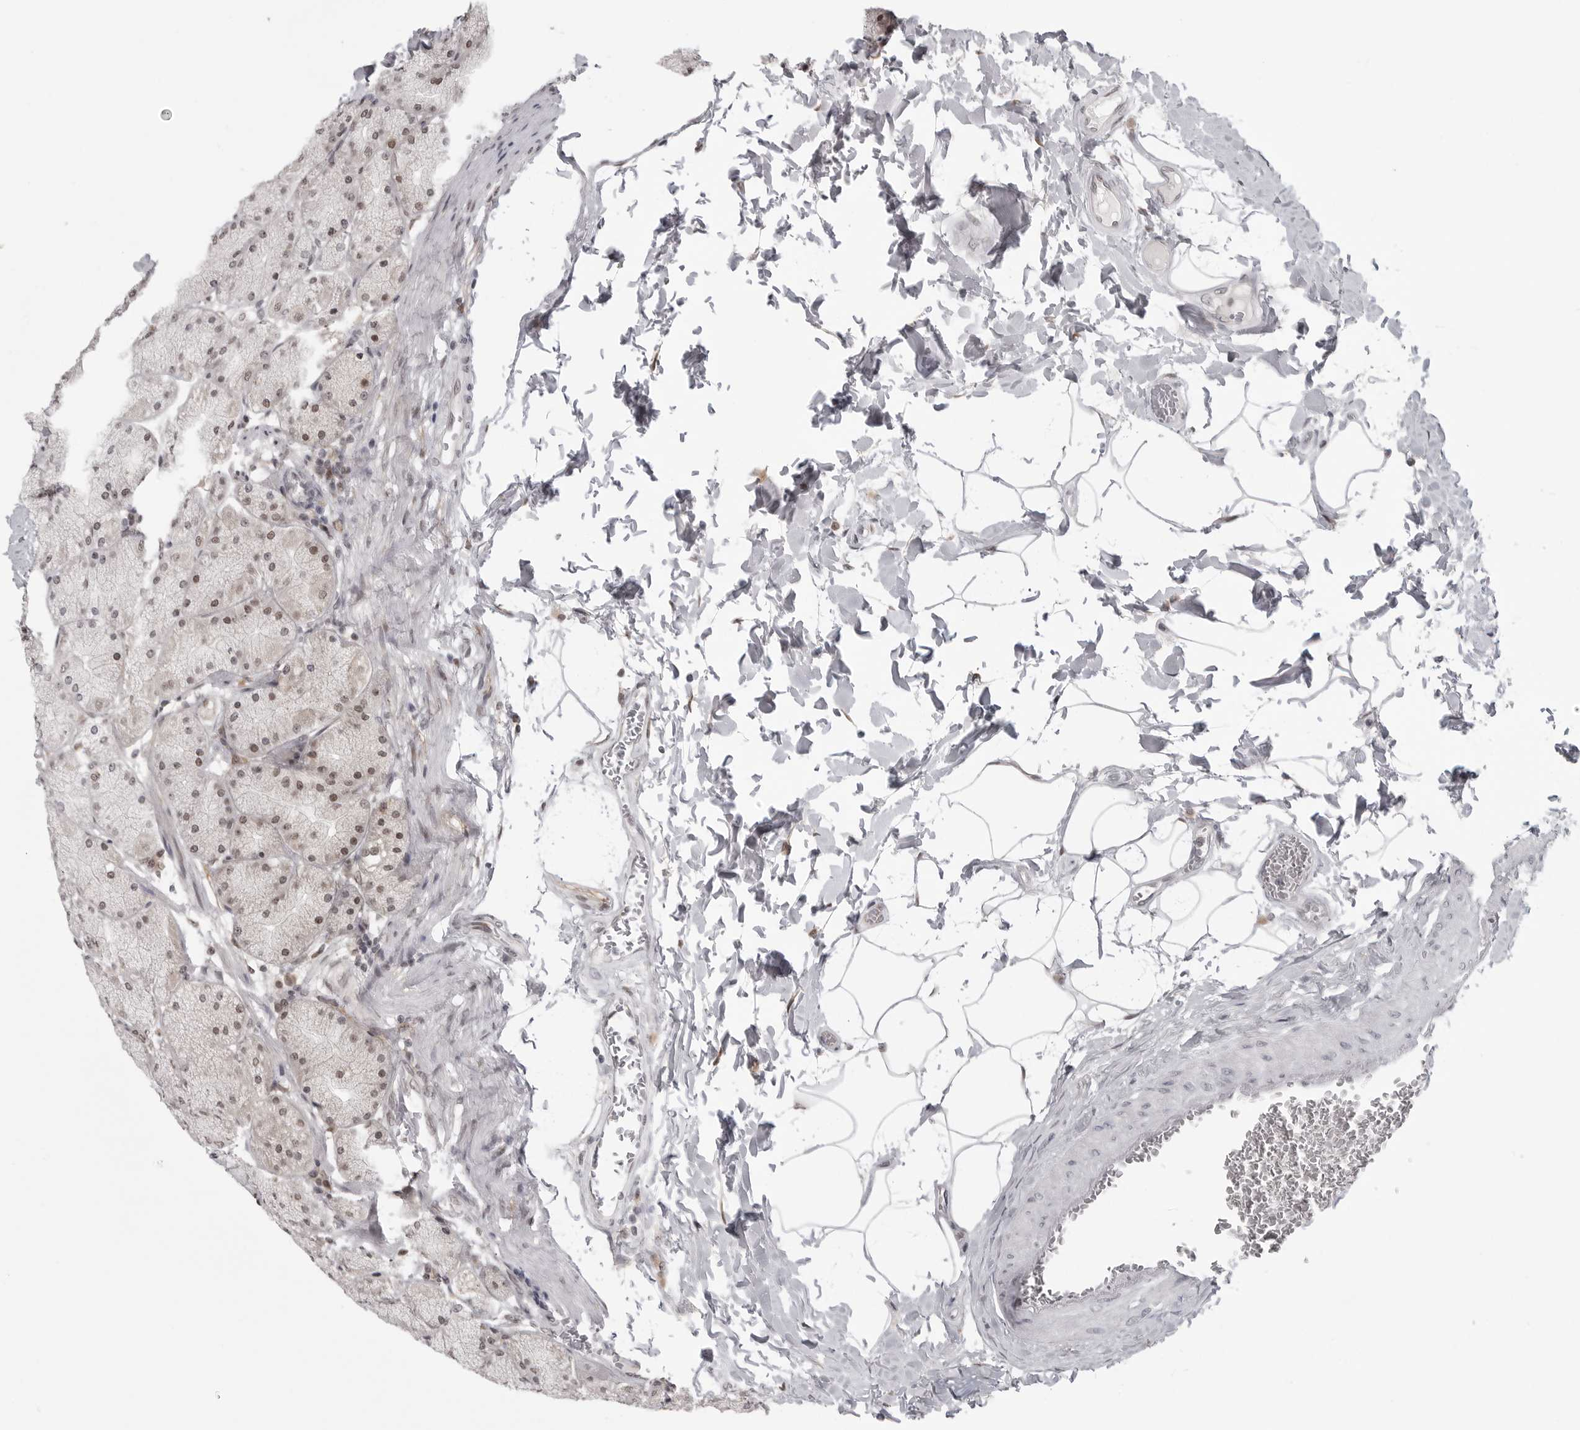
{"staining": {"intensity": "moderate", "quantity": ">75%", "location": "nuclear"}, "tissue": "stomach", "cell_type": "Glandular cells", "image_type": "normal", "snomed": [{"axis": "morphology", "description": "Normal tissue, NOS"}, {"axis": "topography", "description": "Stomach, upper"}], "caption": "Protein staining shows moderate nuclear staining in about >75% of glandular cells in benign stomach. Immunohistochemistry (ihc) stains the protein of interest in brown and the nuclei are stained blue.", "gene": "PRDM10", "patient": {"sex": "female", "age": 56}}